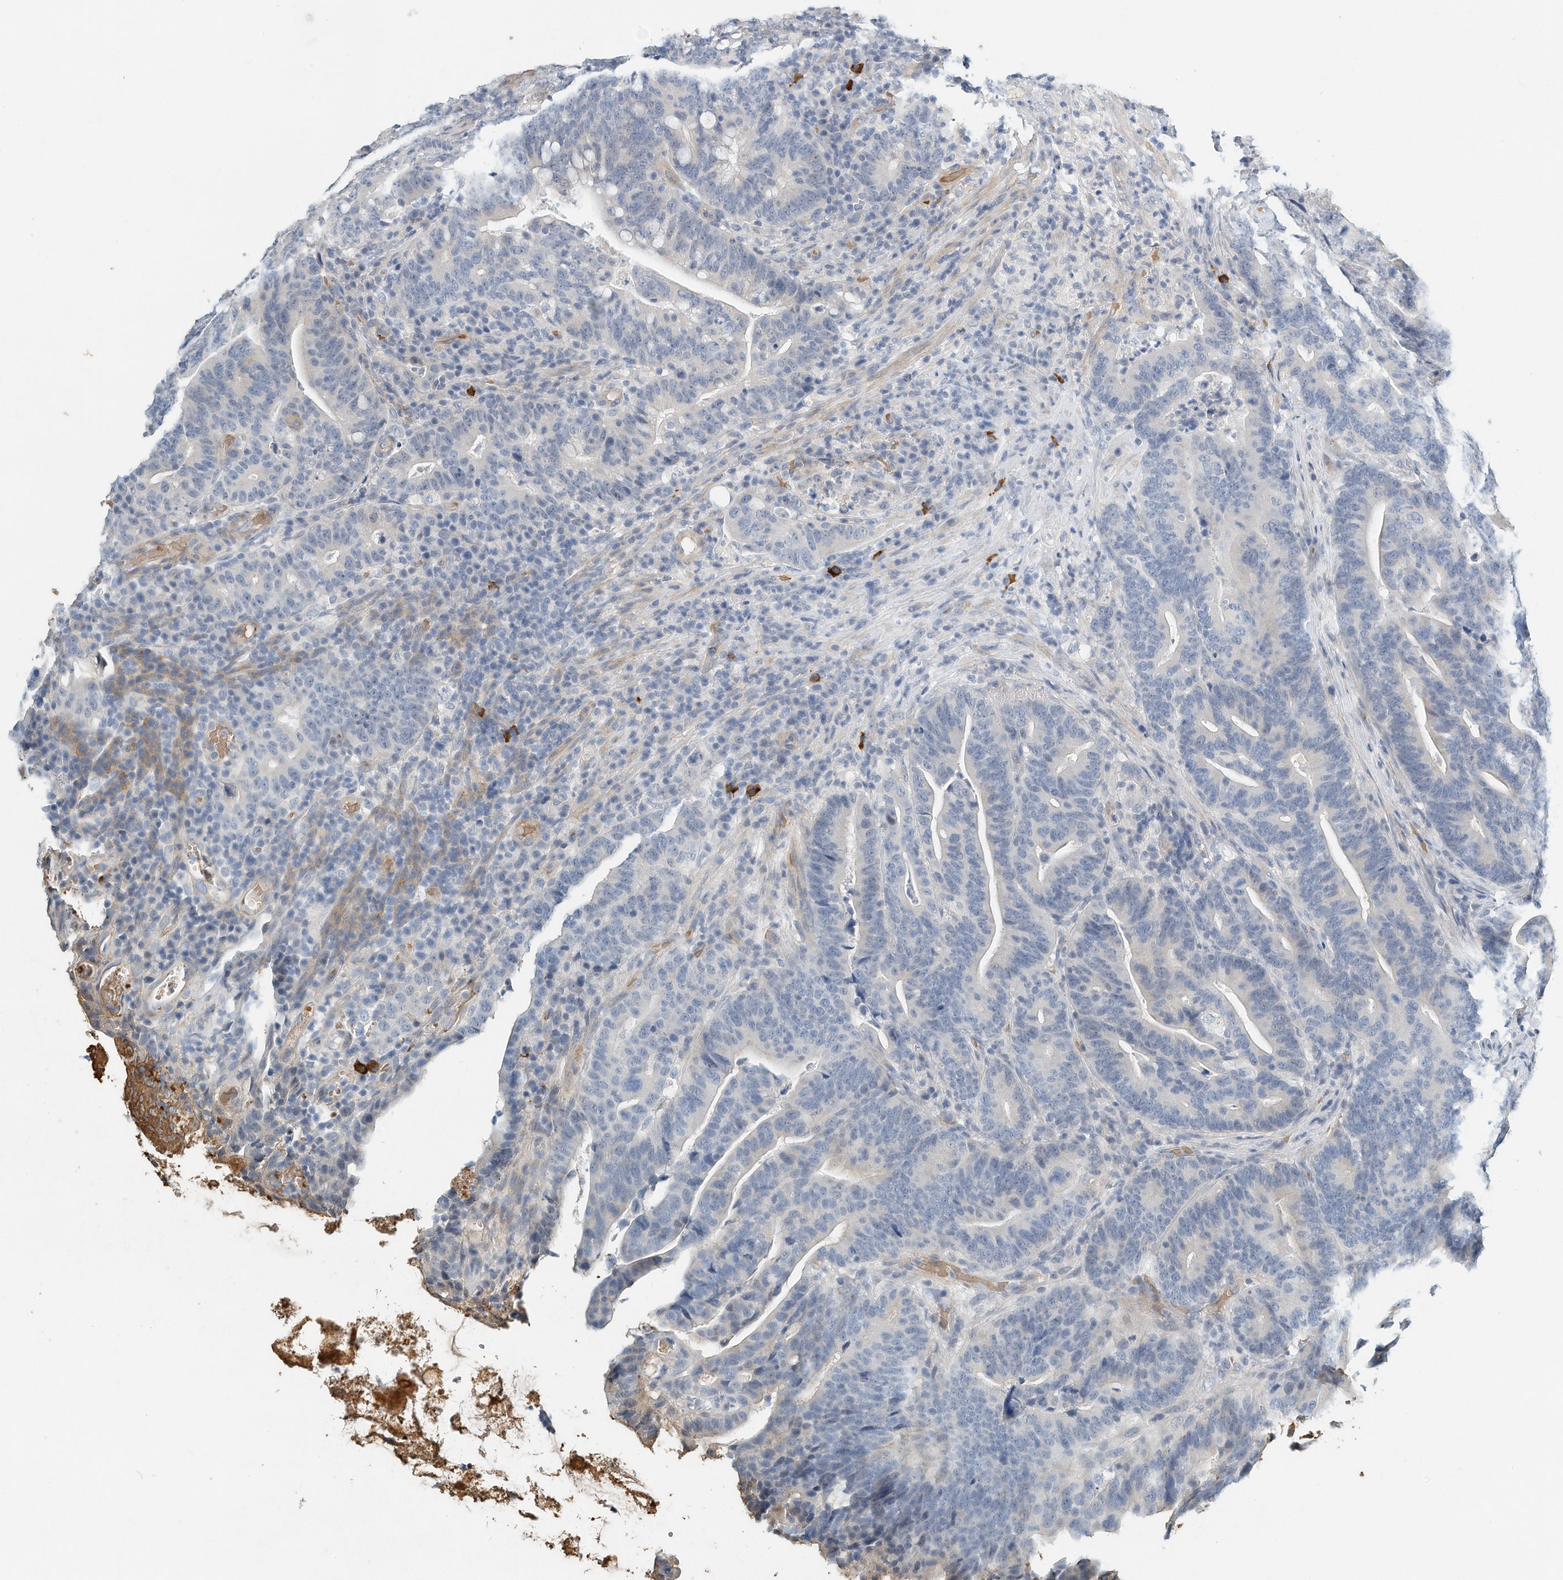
{"staining": {"intensity": "negative", "quantity": "none", "location": "none"}, "tissue": "colorectal cancer", "cell_type": "Tumor cells", "image_type": "cancer", "snomed": [{"axis": "morphology", "description": "Adenocarcinoma, NOS"}, {"axis": "topography", "description": "Colon"}], "caption": "Tumor cells are negative for protein expression in human adenocarcinoma (colorectal).", "gene": "RCAN3", "patient": {"sex": "female", "age": 66}}